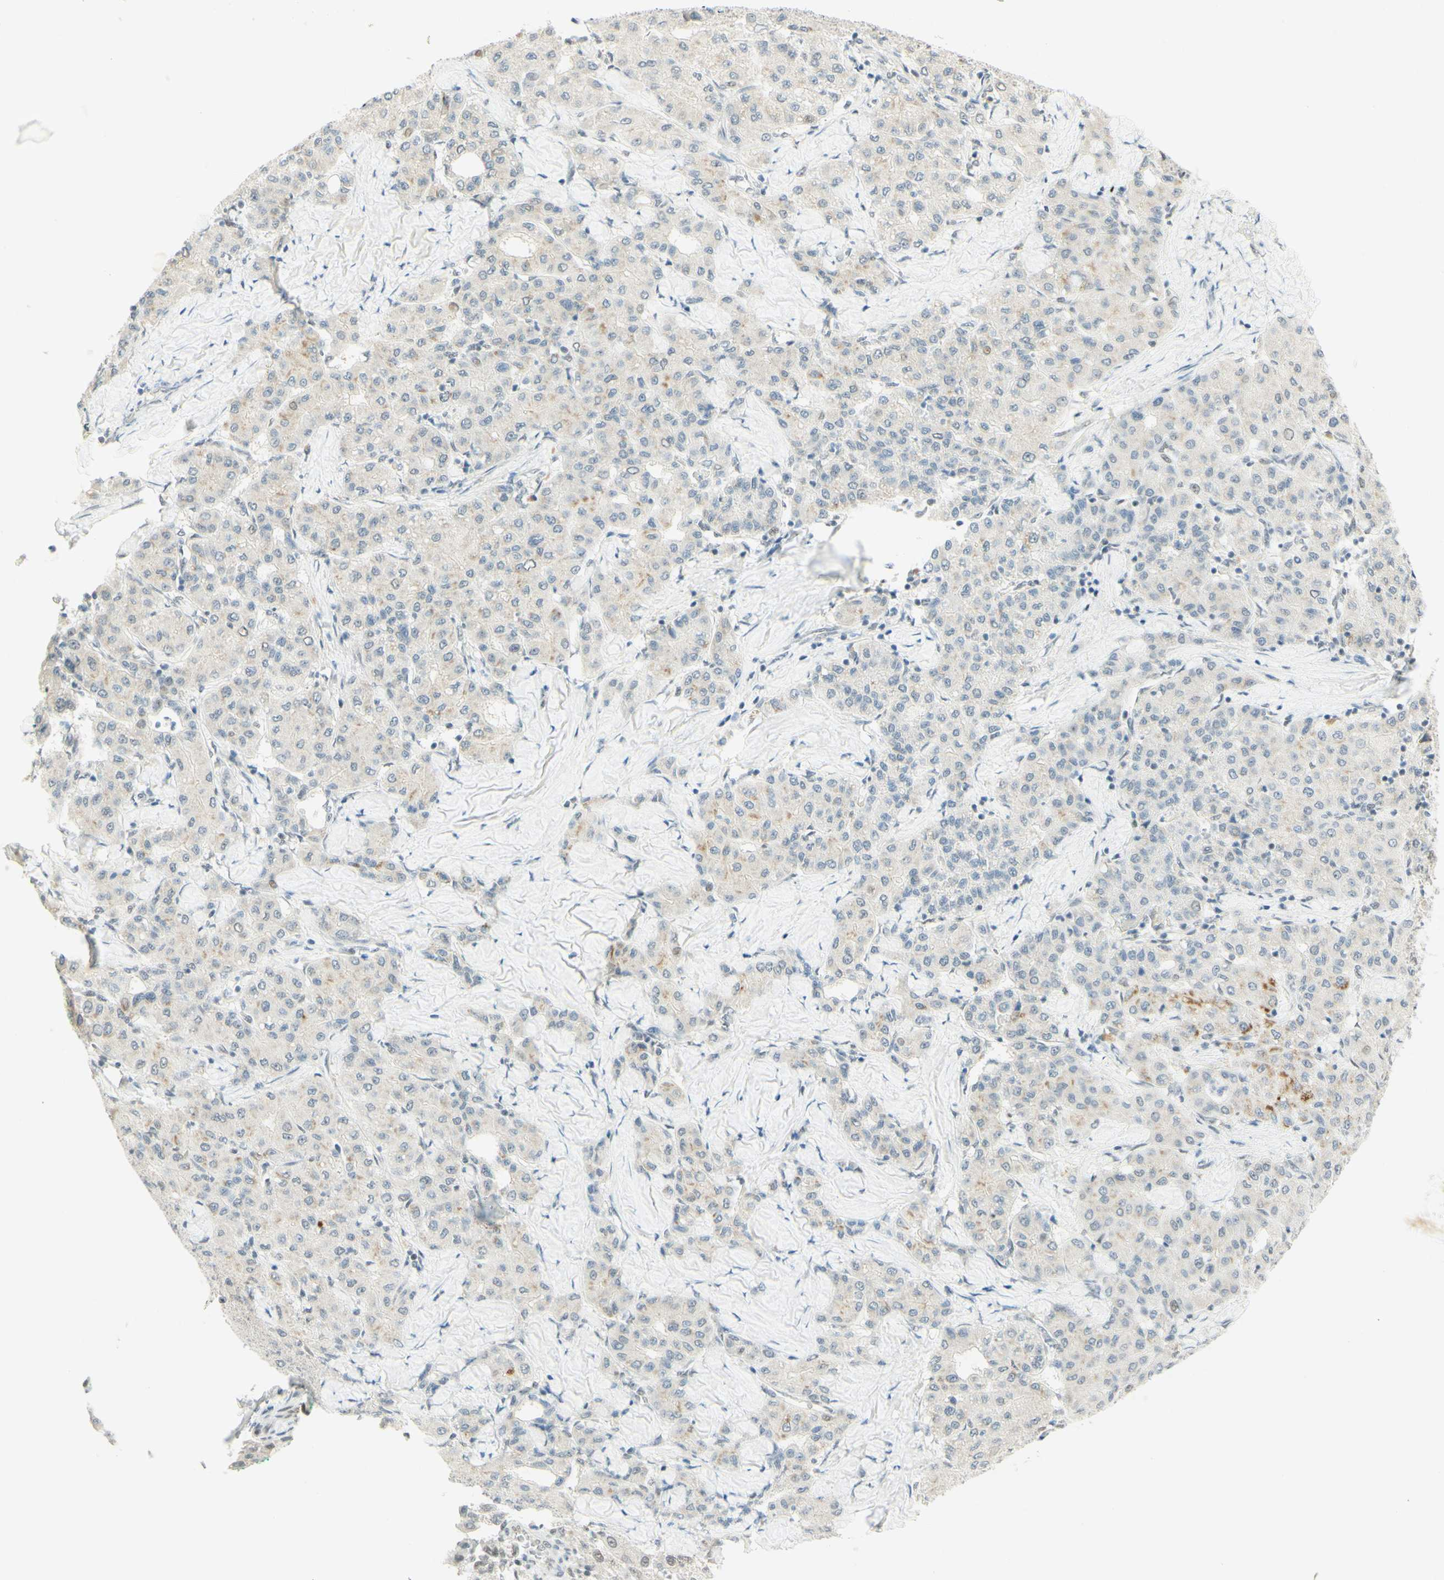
{"staining": {"intensity": "moderate", "quantity": "<25%", "location": "cytoplasmic/membranous"}, "tissue": "liver cancer", "cell_type": "Tumor cells", "image_type": "cancer", "snomed": [{"axis": "morphology", "description": "Carcinoma, Hepatocellular, NOS"}, {"axis": "topography", "description": "Liver"}], "caption": "A histopathology image of human liver hepatocellular carcinoma stained for a protein exhibits moderate cytoplasmic/membranous brown staining in tumor cells.", "gene": "PMS2", "patient": {"sex": "male", "age": 65}}